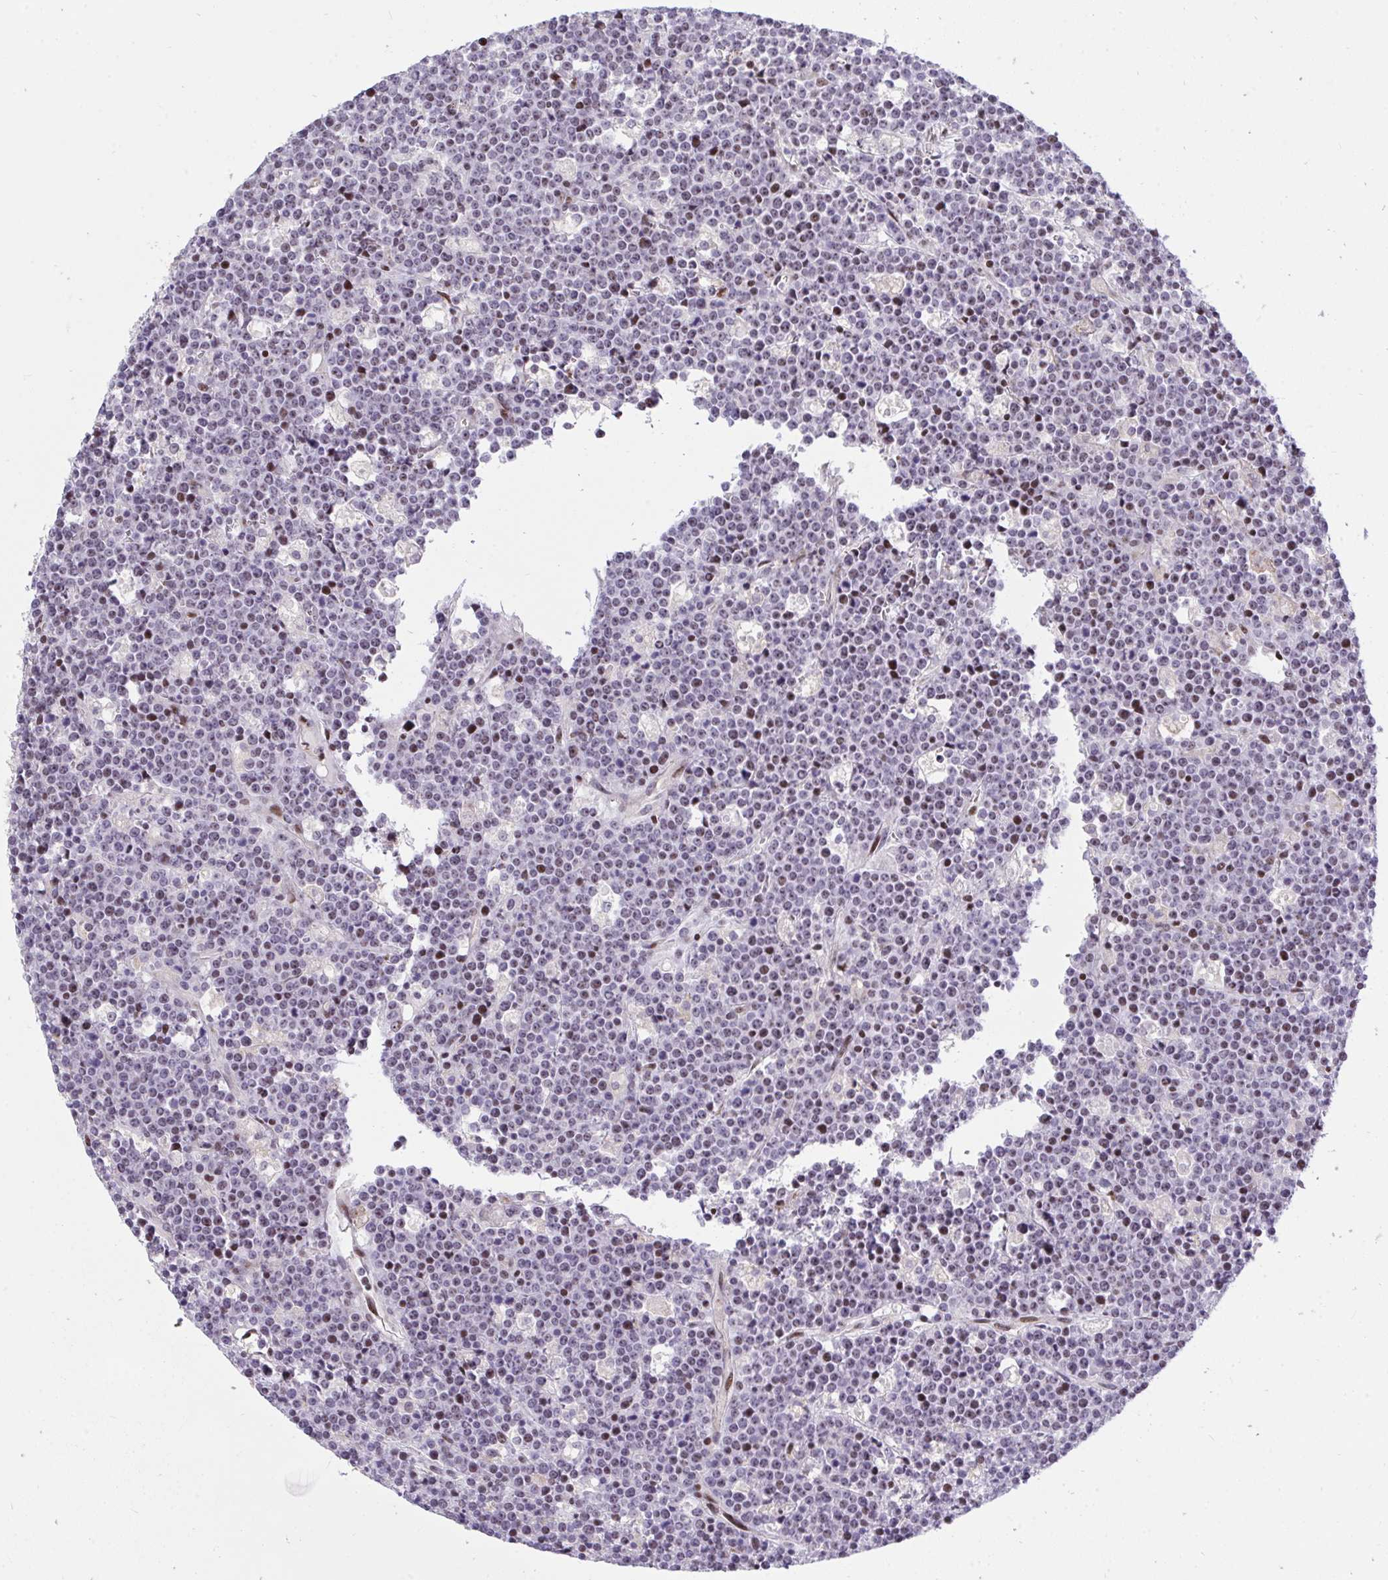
{"staining": {"intensity": "weak", "quantity": ">75%", "location": "nuclear"}, "tissue": "lymphoma", "cell_type": "Tumor cells", "image_type": "cancer", "snomed": [{"axis": "morphology", "description": "Malignant lymphoma, non-Hodgkin's type, High grade"}, {"axis": "topography", "description": "Ovary"}], "caption": "DAB immunohistochemical staining of human lymphoma demonstrates weak nuclear protein positivity in about >75% of tumor cells.", "gene": "PLPPR3", "patient": {"sex": "female", "age": 56}}